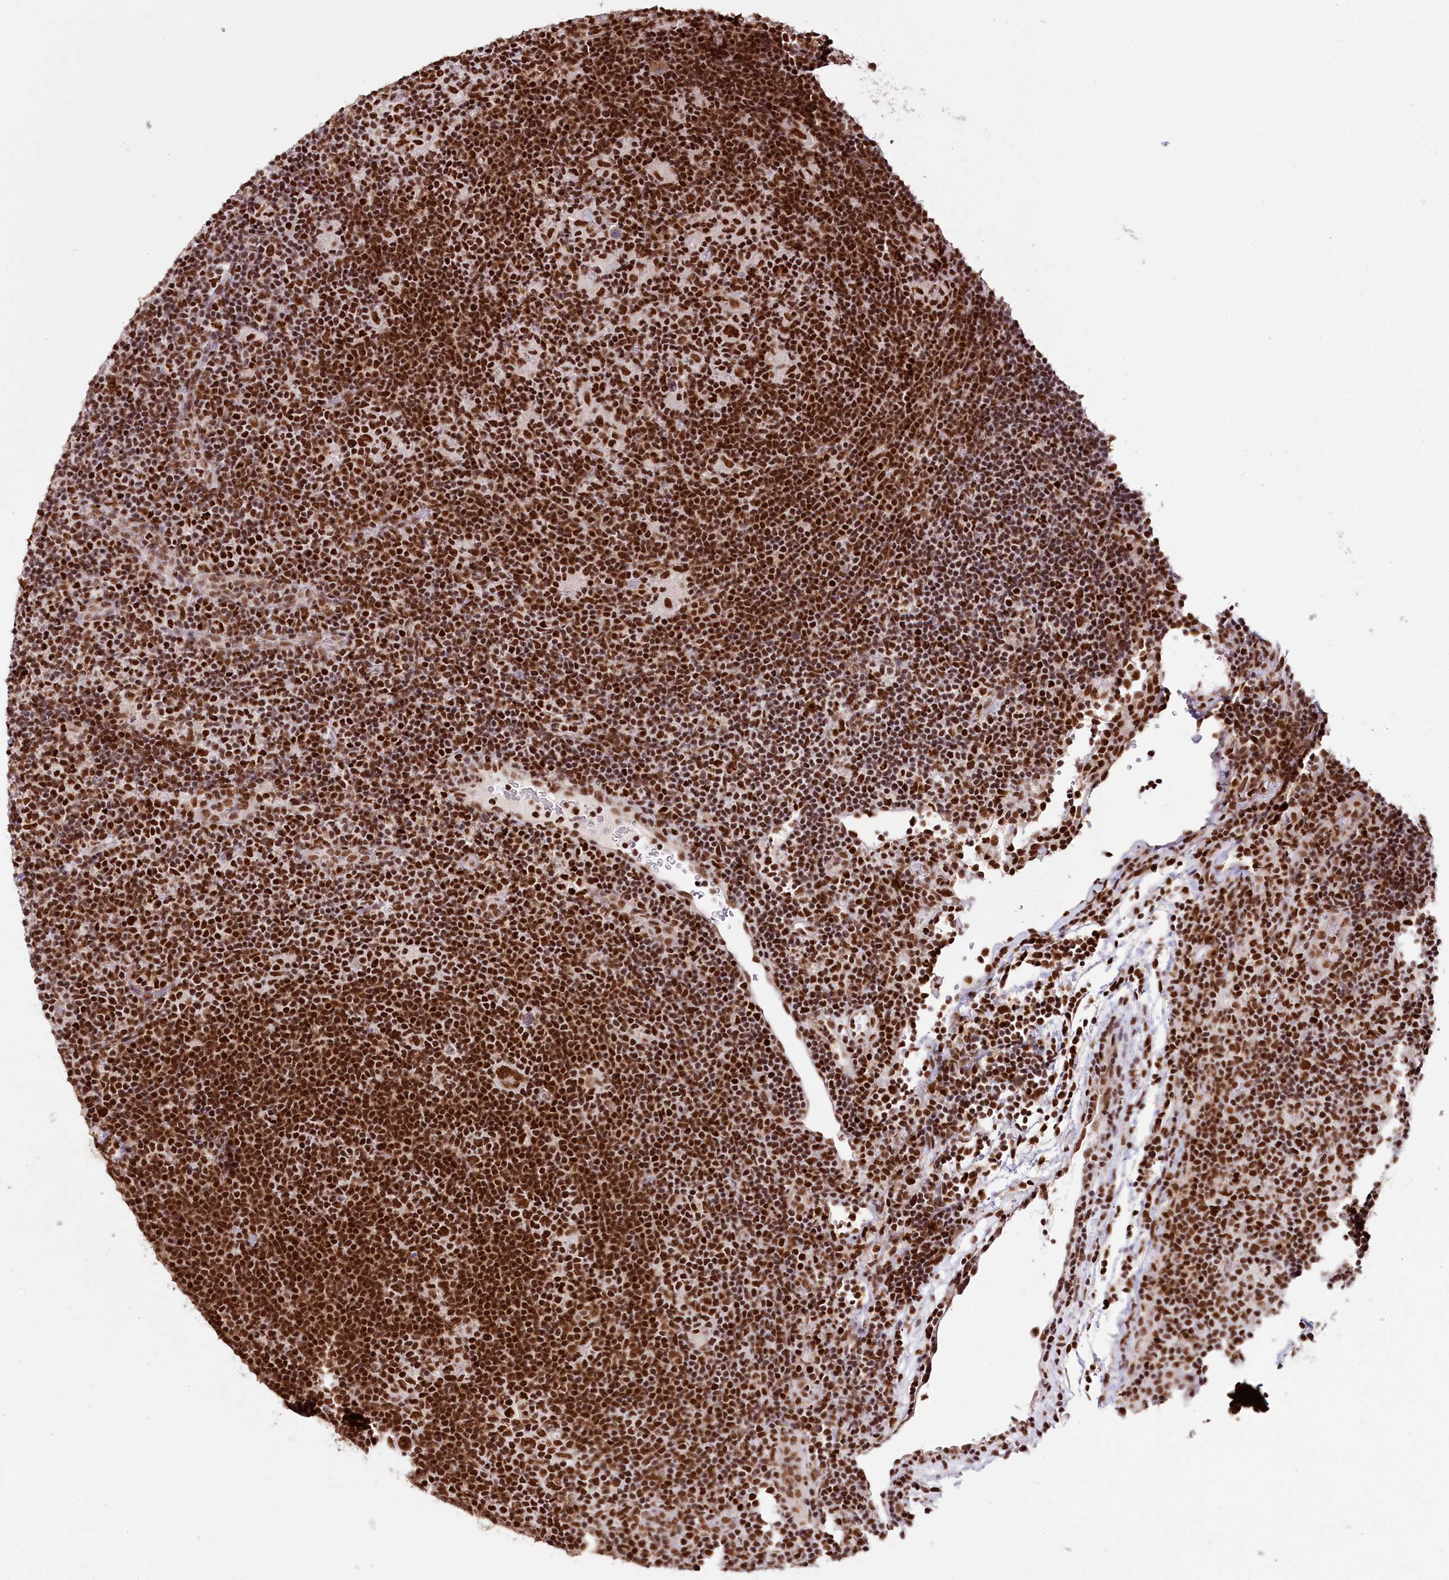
{"staining": {"intensity": "strong", "quantity": ">75%", "location": "nuclear"}, "tissue": "lymphoma", "cell_type": "Tumor cells", "image_type": "cancer", "snomed": [{"axis": "morphology", "description": "Hodgkin's disease, NOS"}, {"axis": "topography", "description": "Lymph node"}], "caption": "Immunohistochemistry (IHC) micrograph of neoplastic tissue: lymphoma stained using immunohistochemistry (IHC) exhibits high levels of strong protein expression localized specifically in the nuclear of tumor cells, appearing as a nuclear brown color.", "gene": "SMARCE1", "patient": {"sex": "female", "age": 57}}